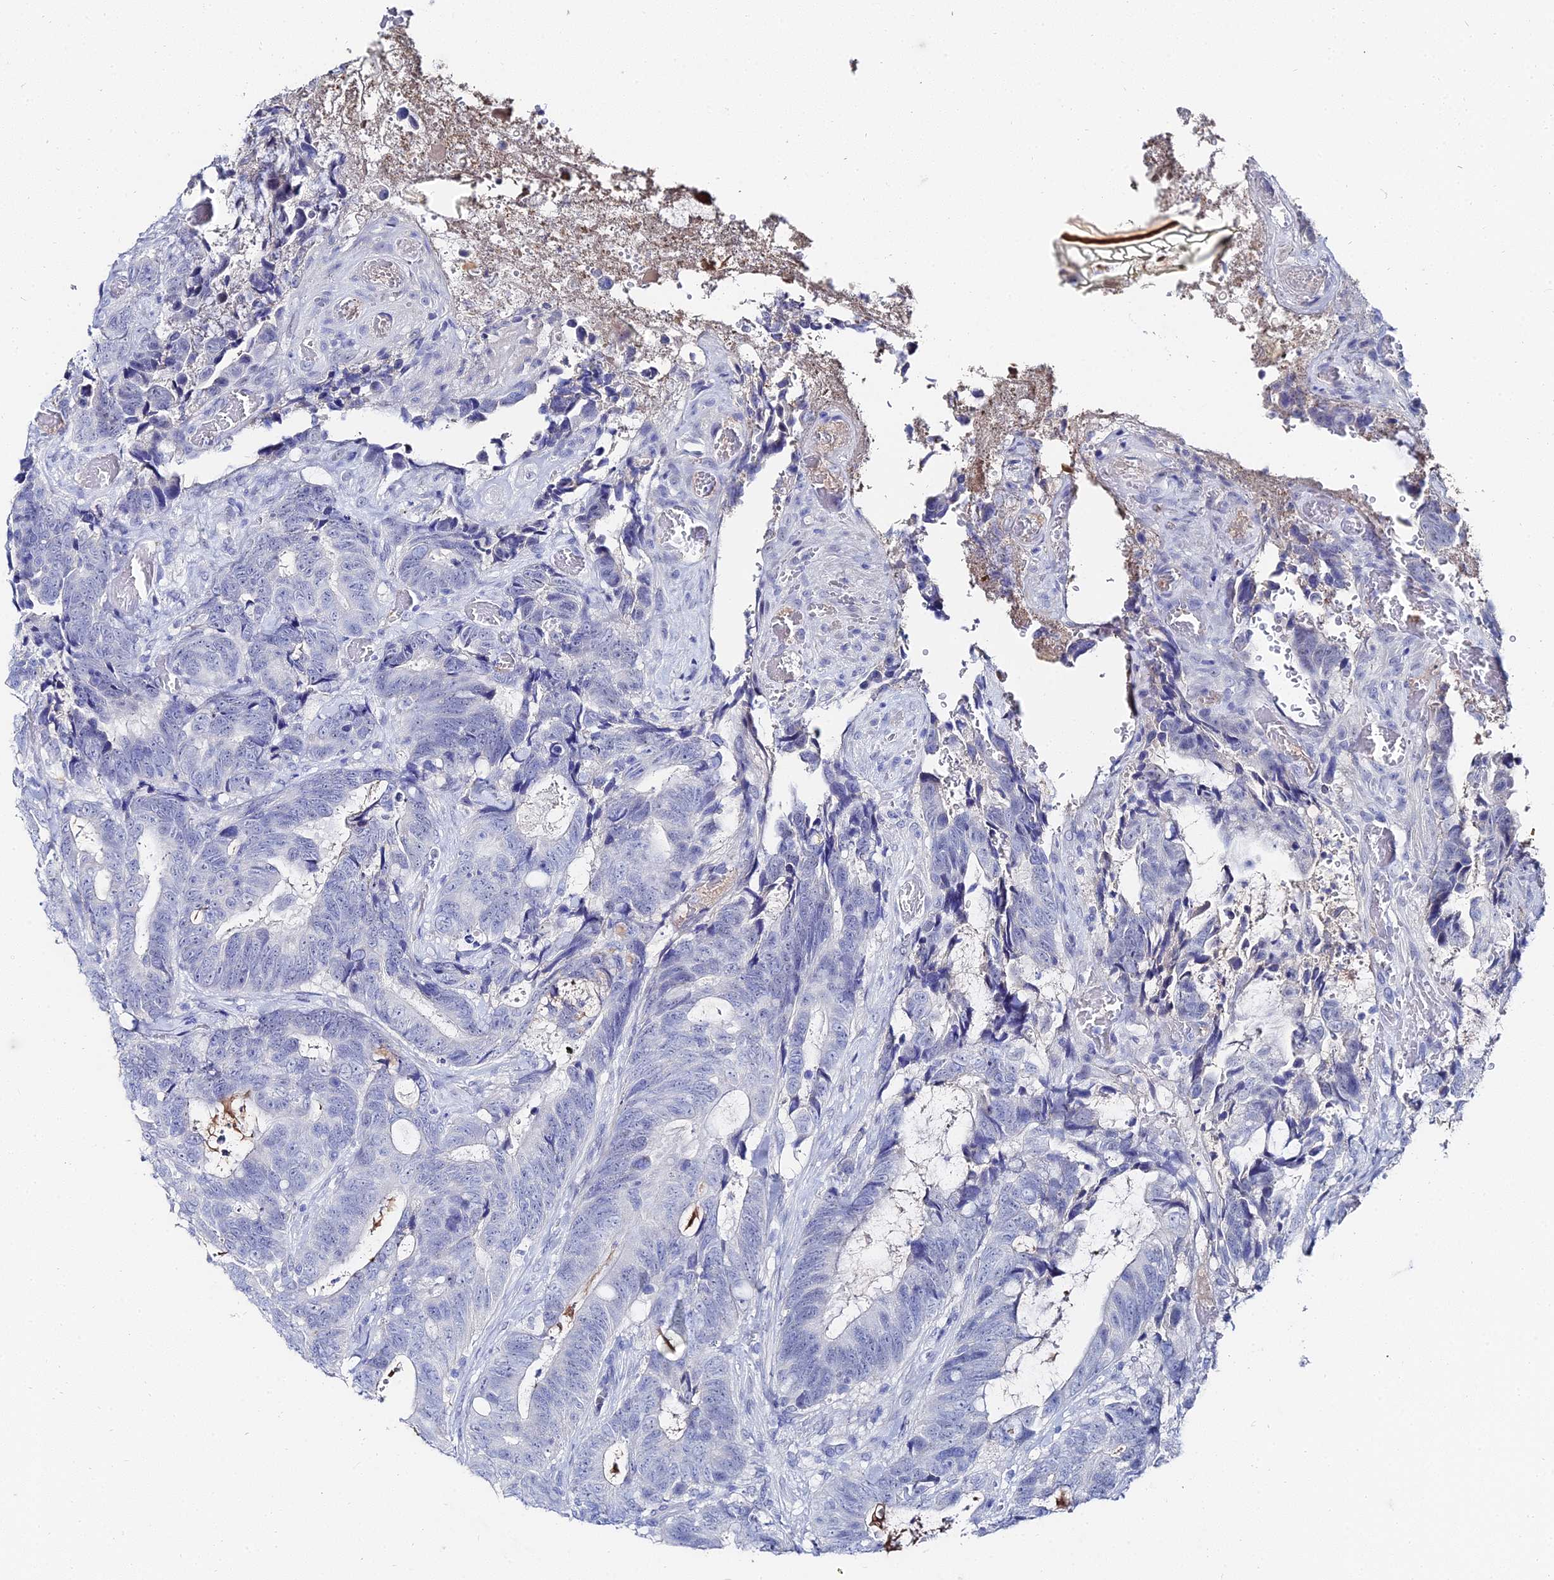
{"staining": {"intensity": "negative", "quantity": "none", "location": "none"}, "tissue": "colorectal cancer", "cell_type": "Tumor cells", "image_type": "cancer", "snomed": [{"axis": "morphology", "description": "Adenocarcinoma, NOS"}, {"axis": "topography", "description": "Colon"}], "caption": "Image shows no protein positivity in tumor cells of colorectal adenocarcinoma tissue.", "gene": "KRT17", "patient": {"sex": "female", "age": 82}}